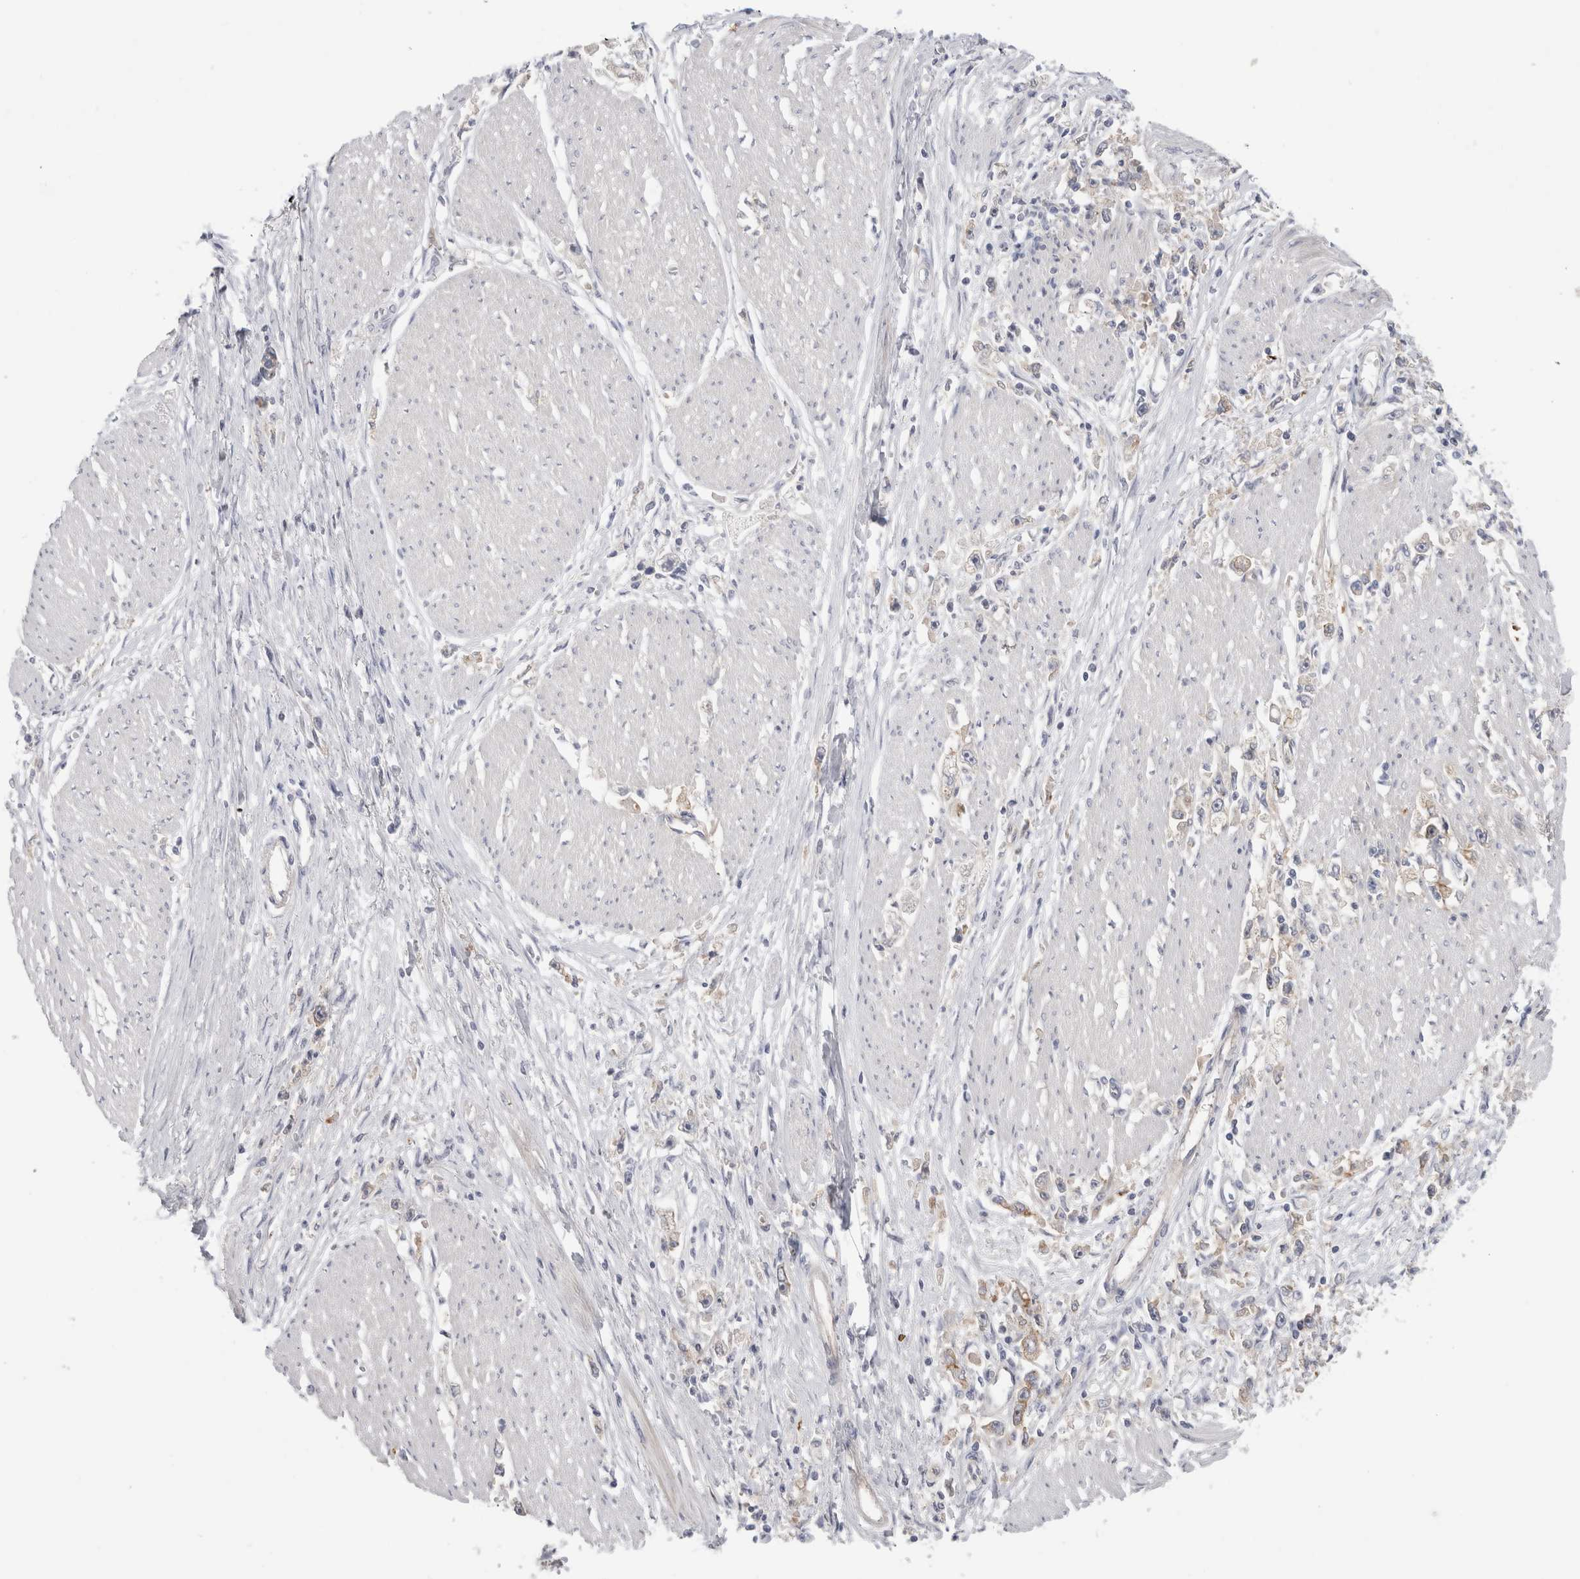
{"staining": {"intensity": "weak", "quantity": "25%-75%", "location": "cytoplasmic/membranous"}, "tissue": "stomach cancer", "cell_type": "Tumor cells", "image_type": "cancer", "snomed": [{"axis": "morphology", "description": "Adenocarcinoma, NOS"}, {"axis": "topography", "description": "Stomach"}], "caption": "Weak cytoplasmic/membranous protein staining is present in about 25%-75% of tumor cells in adenocarcinoma (stomach). The staining was performed using DAB (3,3'-diaminobenzidine), with brown indicating positive protein expression. Nuclei are stained blue with hematoxylin.", "gene": "VANGL1", "patient": {"sex": "female", "age": 59}}